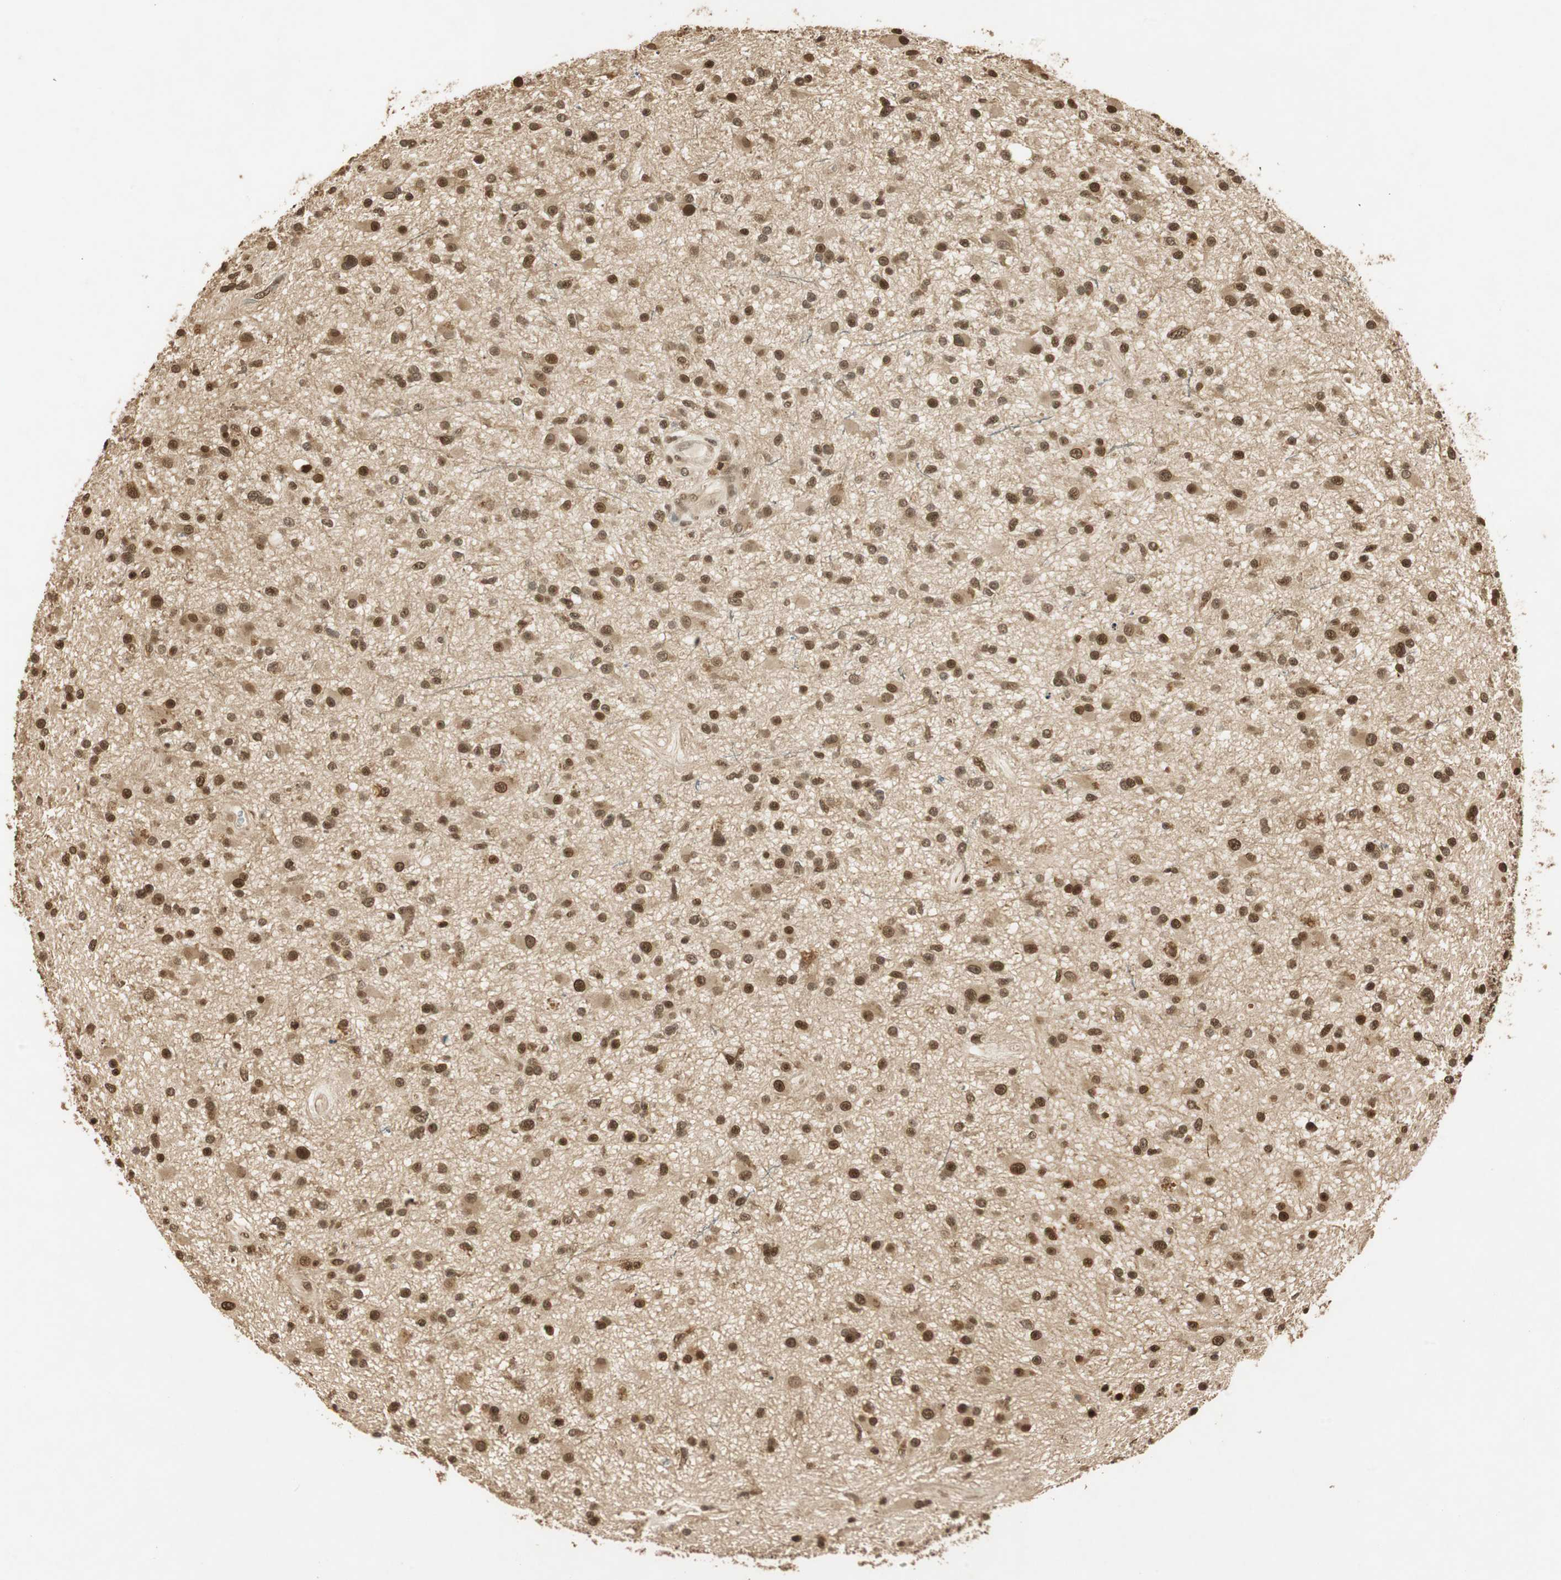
{"staining": {"intensity": "moderate", "quantity": ">75%", "location": "cytoplasmic/membranous,nuclear"}, "tissue": "glioma", "cell_type": "Tumor cells", "image_type": "cancer", "snomed": [{"axis": "morphology", "description": "Glioma, malignant, High grade"}, {"axis": "topography", "description": "Brain"}], "caption": "Tumor cells show medium levels of moderate cytoplasmic/membranous and nuclear expression in approximately >75% of cells in malignant high-grade glioma.", "gene": "RPA3", "patient": {"sex": "male", "age": 33}}